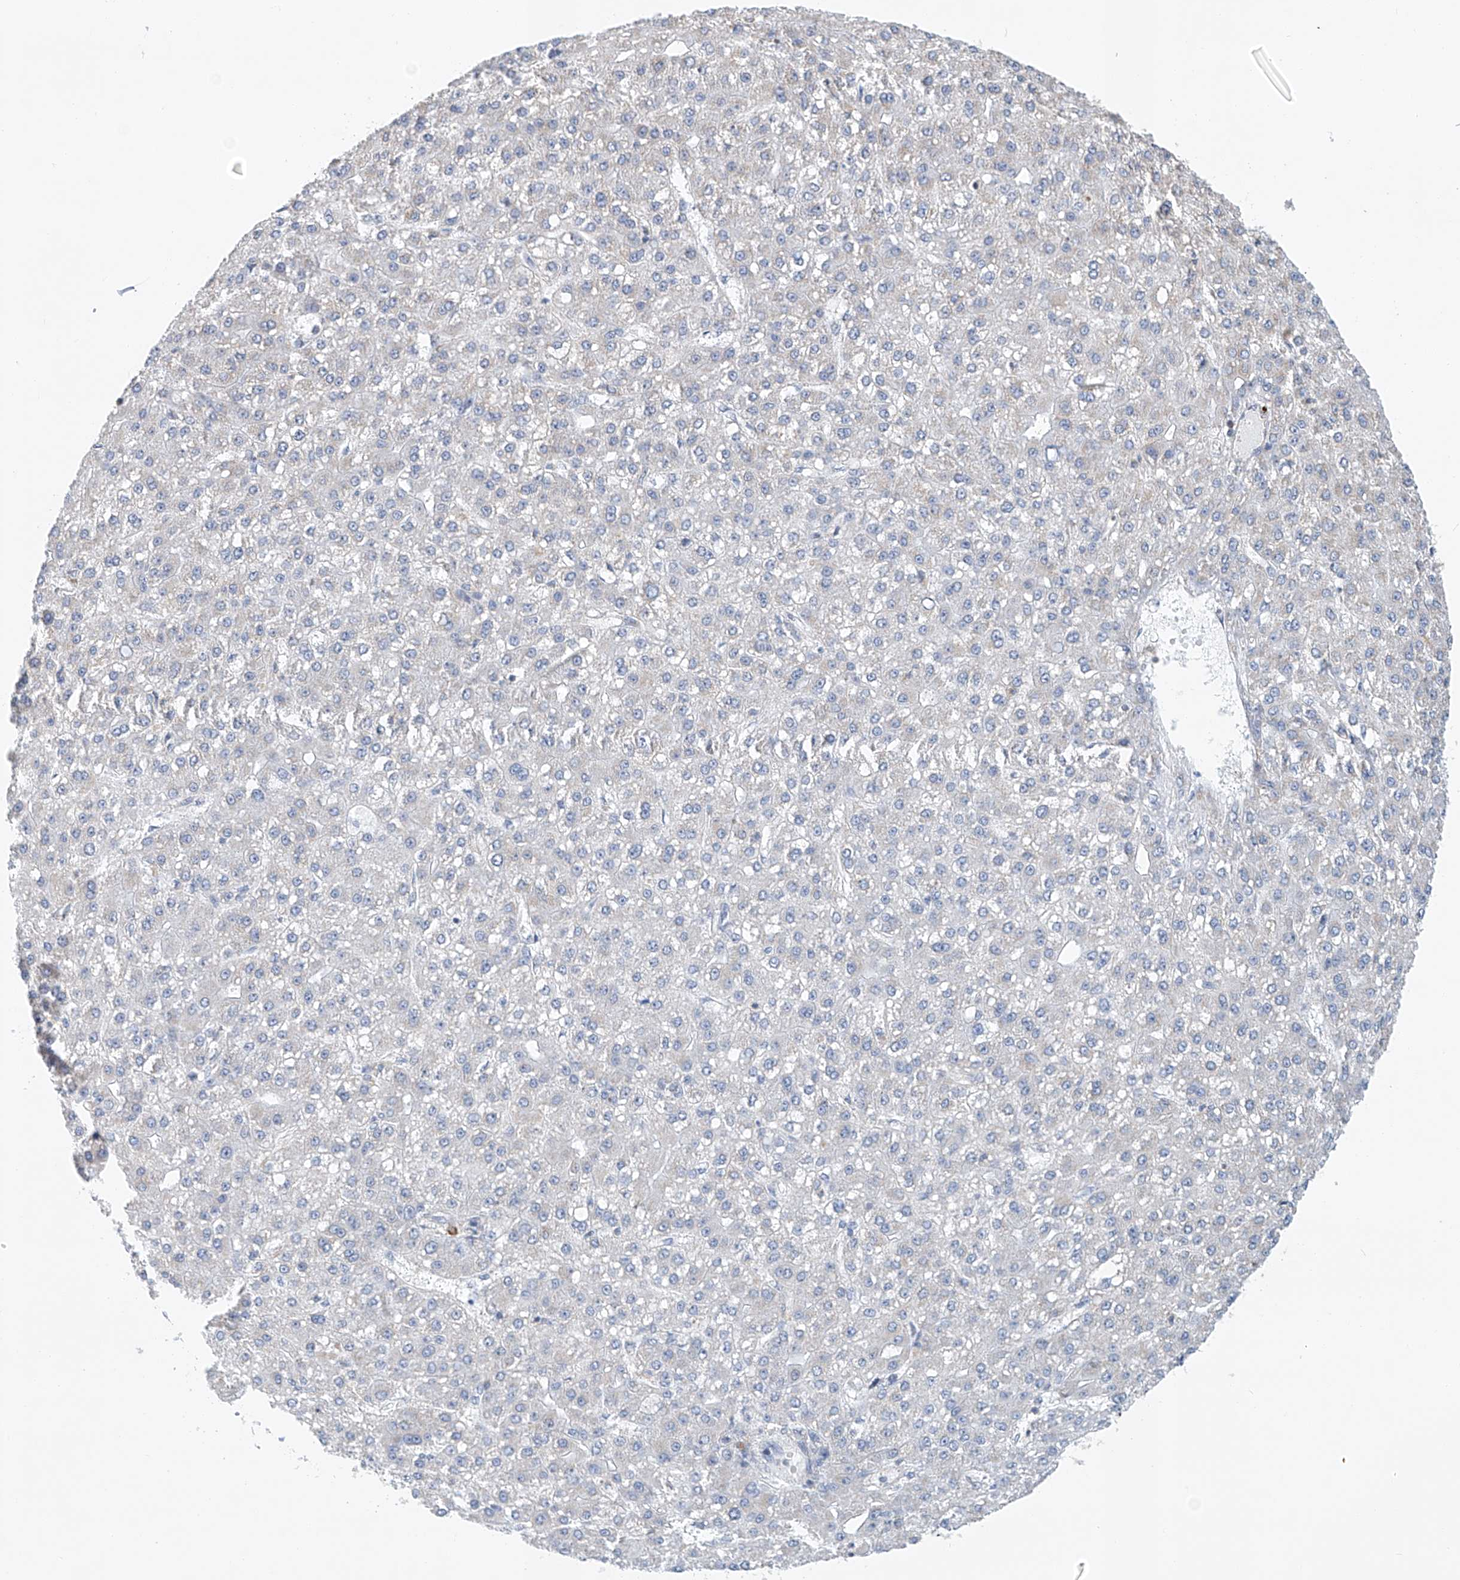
{"staining": {"intensity": "negative", "quantity": "none", "location": "none"}, "tissue": "liver cancer", "cell_type": "Tumor cells", "image_type": "cancer", "snomed": [{"axis": "morphology", "description": "Carcinoma, Hepatocellular, NOS"}, {"axis": "topography", "description": "Liver"}], "caption": "This is an immunohistochemistry photomicrograph of human hepatocellular carcinoma (liver). There is no staining in tumor cells.", "gene": "KLF15", "patient": {"sex": "male", "age": 67}}